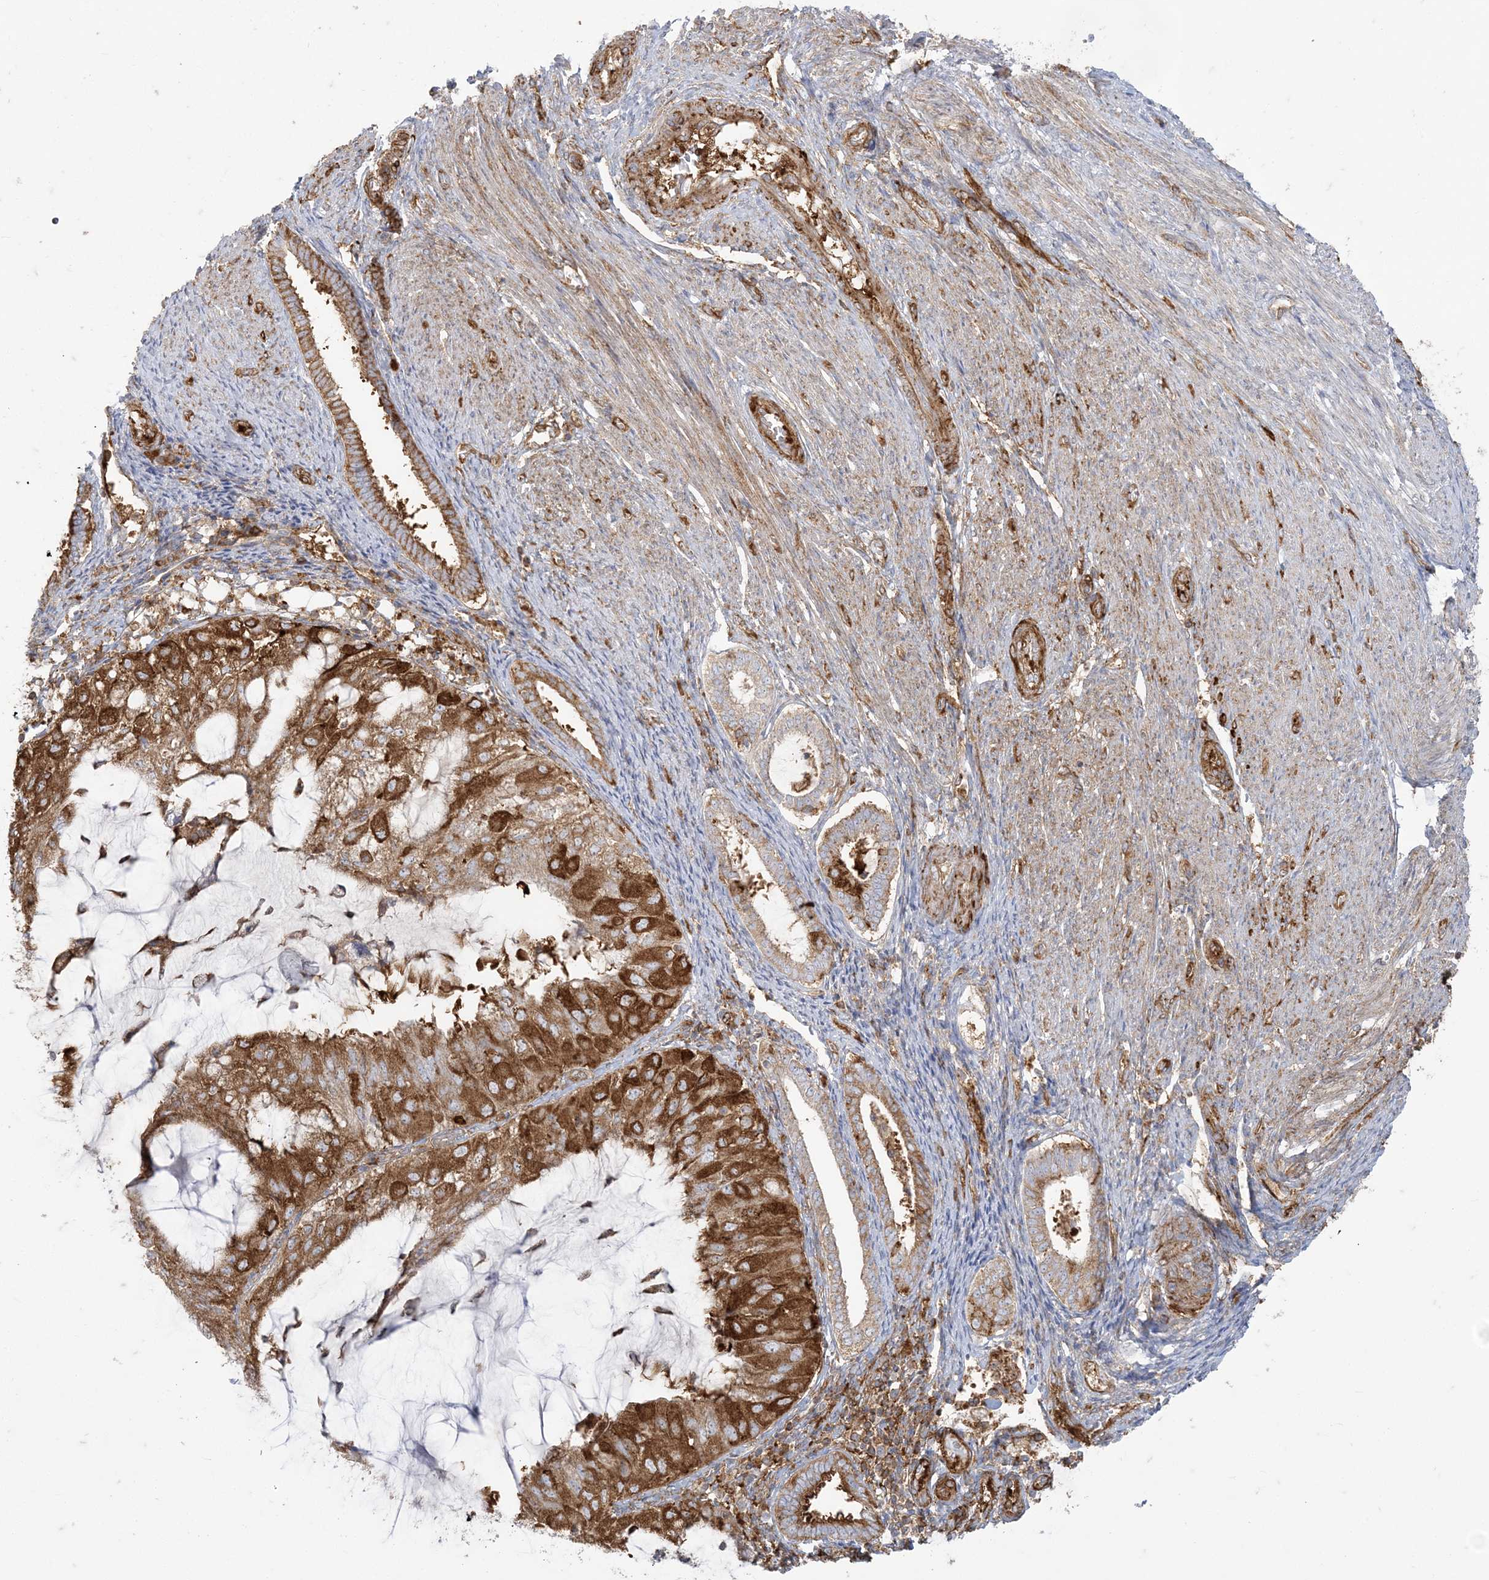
{"staining": {"intensity": "strong", "quantity": "25%-75%", "location": "cytoplasmic/membranous"}, "tissue": "endometrial cancer", "cell_type": "Tumor cells", "image_type": "cancer", "snomed": [{"axis": "morphology", "description": "Adenocarcinoma, NOS"}, {"axis": "topography", "description": "Endometrium"}], "caption": "Strong cytoplasmic/membranous expression is present in about 25%-75% of tumor cells in endometrial adenocarcinoma. The staining was performed using DAB (3,3'-diaminobenzidine), with brown indicating positive protein expression. Nuclei are stained blue with hematoxylin.", "gene": "DERL3", "patient": {"sex": "female", "age": 81}}